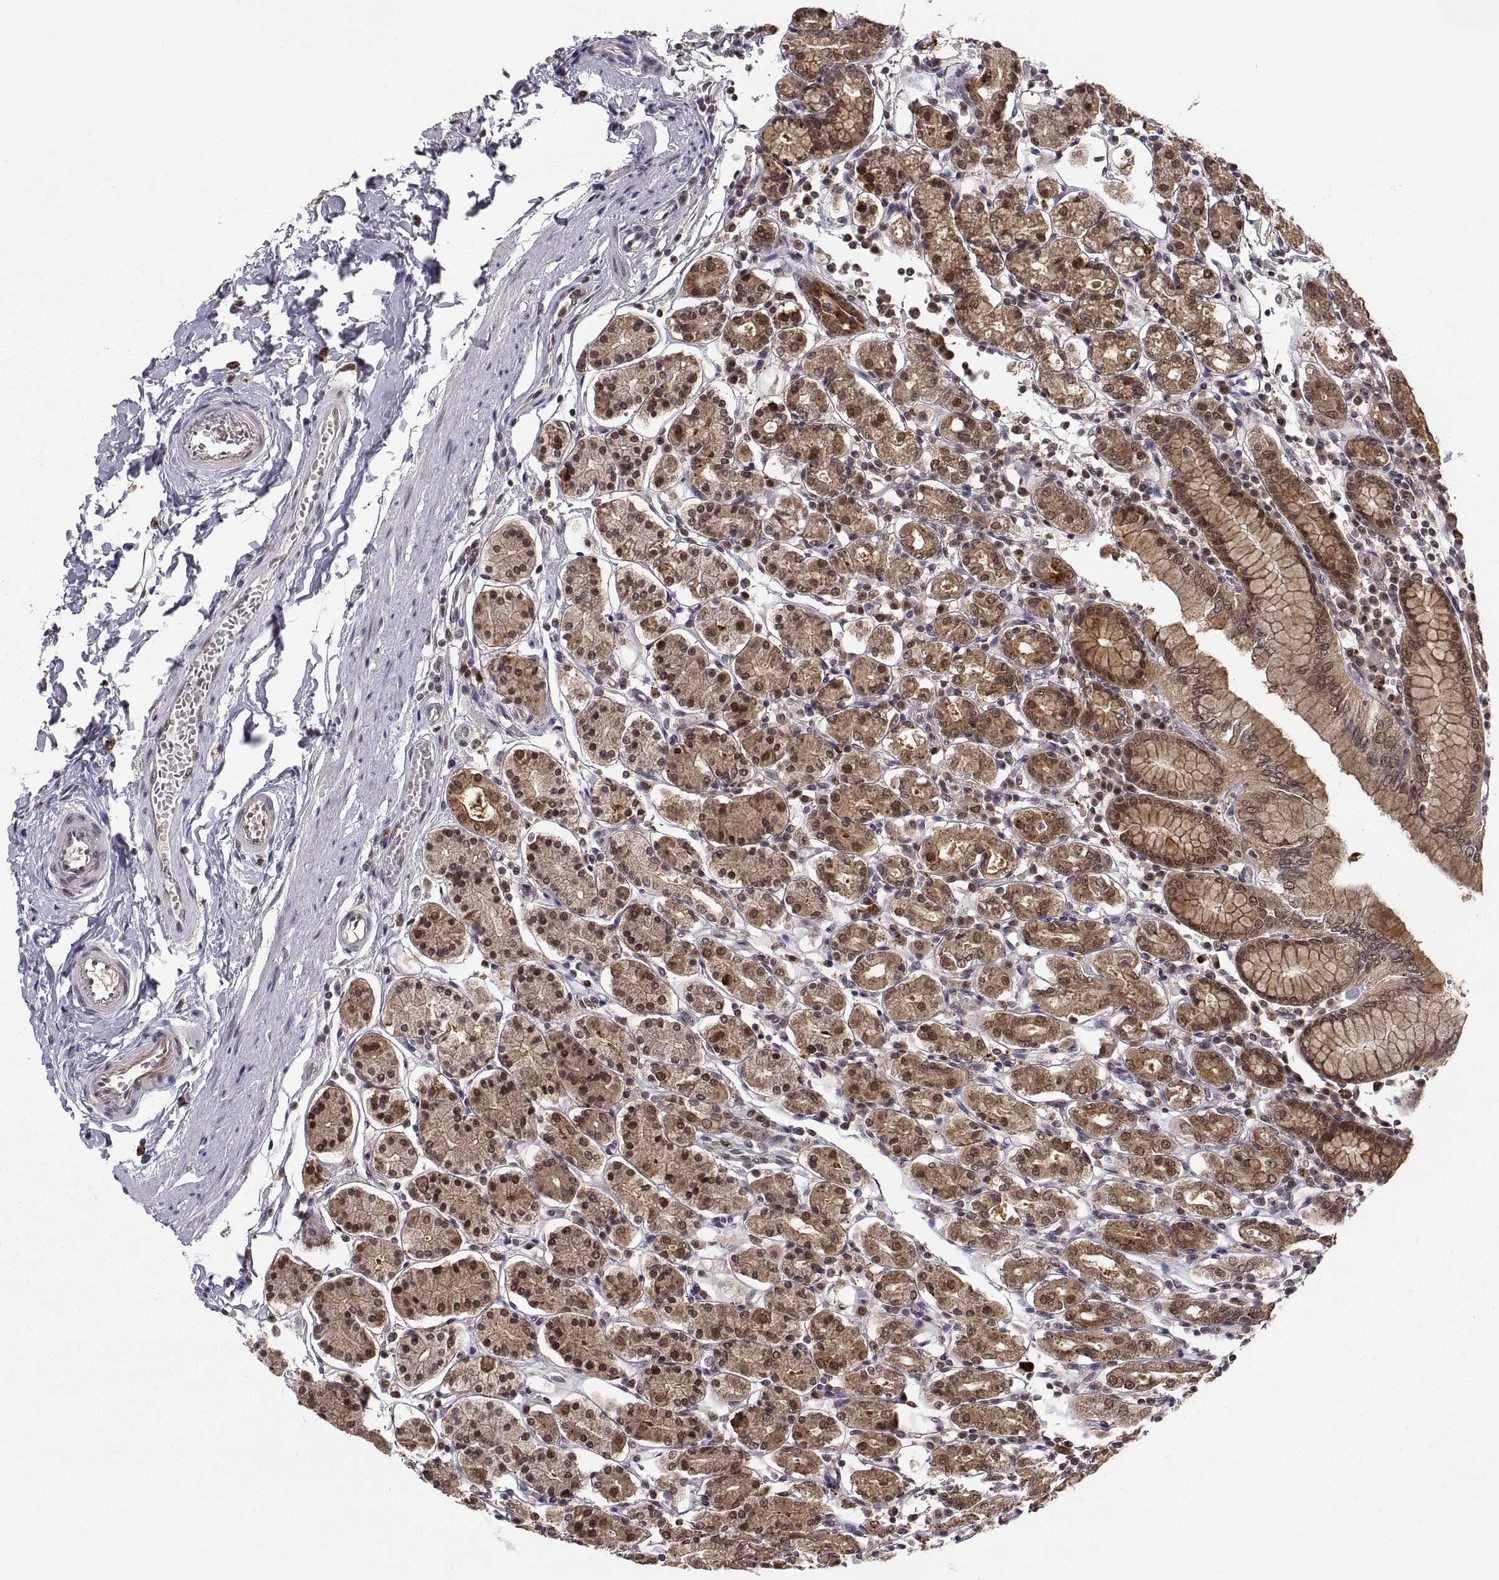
{"staining": {"intensity": "moderate", "quantity": ">75%", "location": "cytoplasmic/membranous,nuclear"}, "tissue": "stomach", "cell_type": "Glandular cells", "image_type": "normal", "snomed": [{"axis": "morphology", "description": "Normal tissue, NOS"}, {"axis": "topography", "description": "Stomach, upper"}, {"axis": "topography", "description": "Stomach"}], "caption": "Protein staining demonstrates moderate cytoplasmic/membranous,nuclear expression in about >75% of glandular cells in normal stomach.", "gene": "PSMC2", "patient": {"sex": "male", "age": 62}}